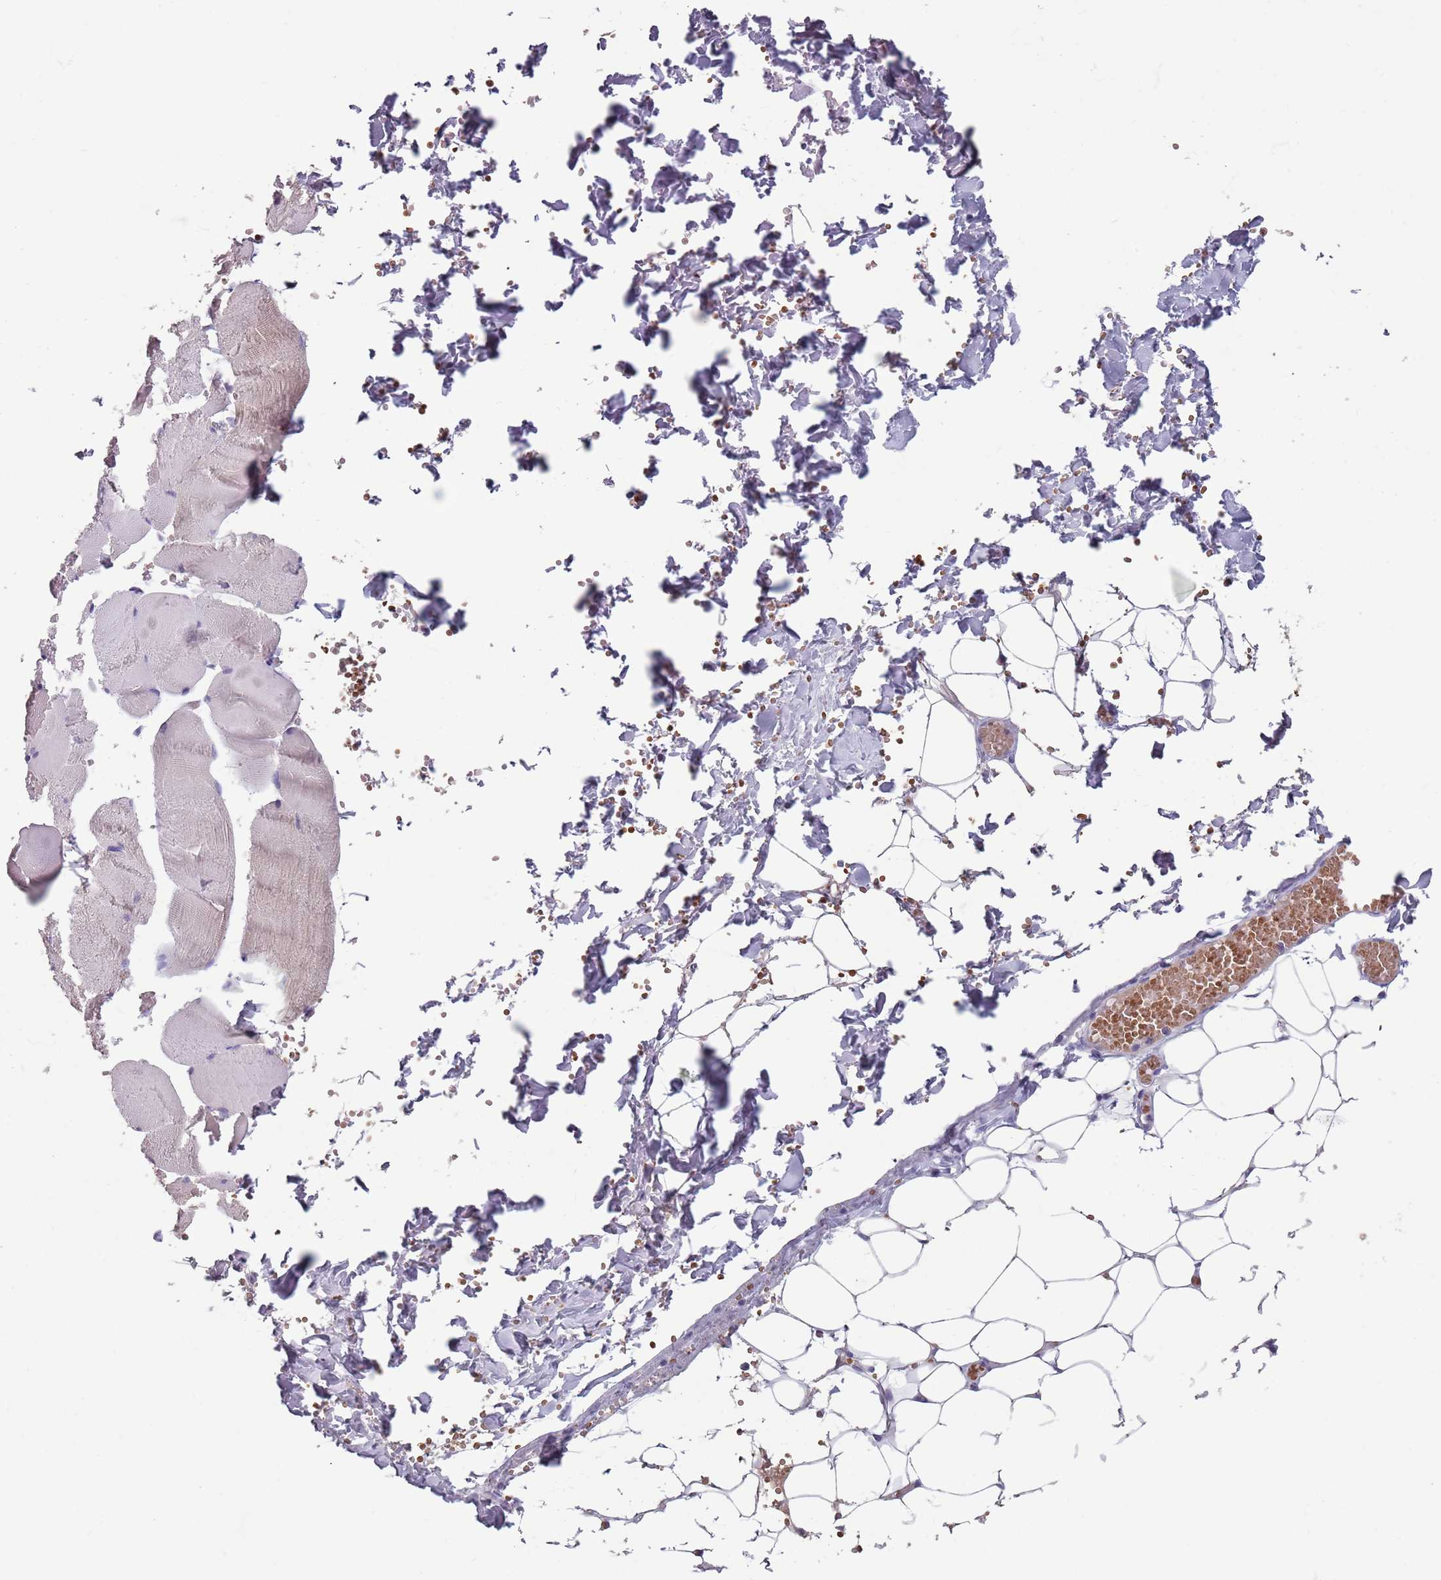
{"staining": {"intensity": "negative", "quantity": "none", "location": "none"}, "tissue": "adipose tissue", "cell_type": "Adipocytes", "image_type": "normal", "snomed": [{"axis": "morphology", "description": "Normal tissue, NOS"}, {"axis": "topography", "description": "Skeletal muscle"}, {"axis": "topography", "description": "Peripheral nerve tissue"}], "caption": "Adipocytes show no significant protein positivity in unremarkable adipose tissue.", "gene": "SPESP1", "patient": {"sex": "female", "age": 55}}